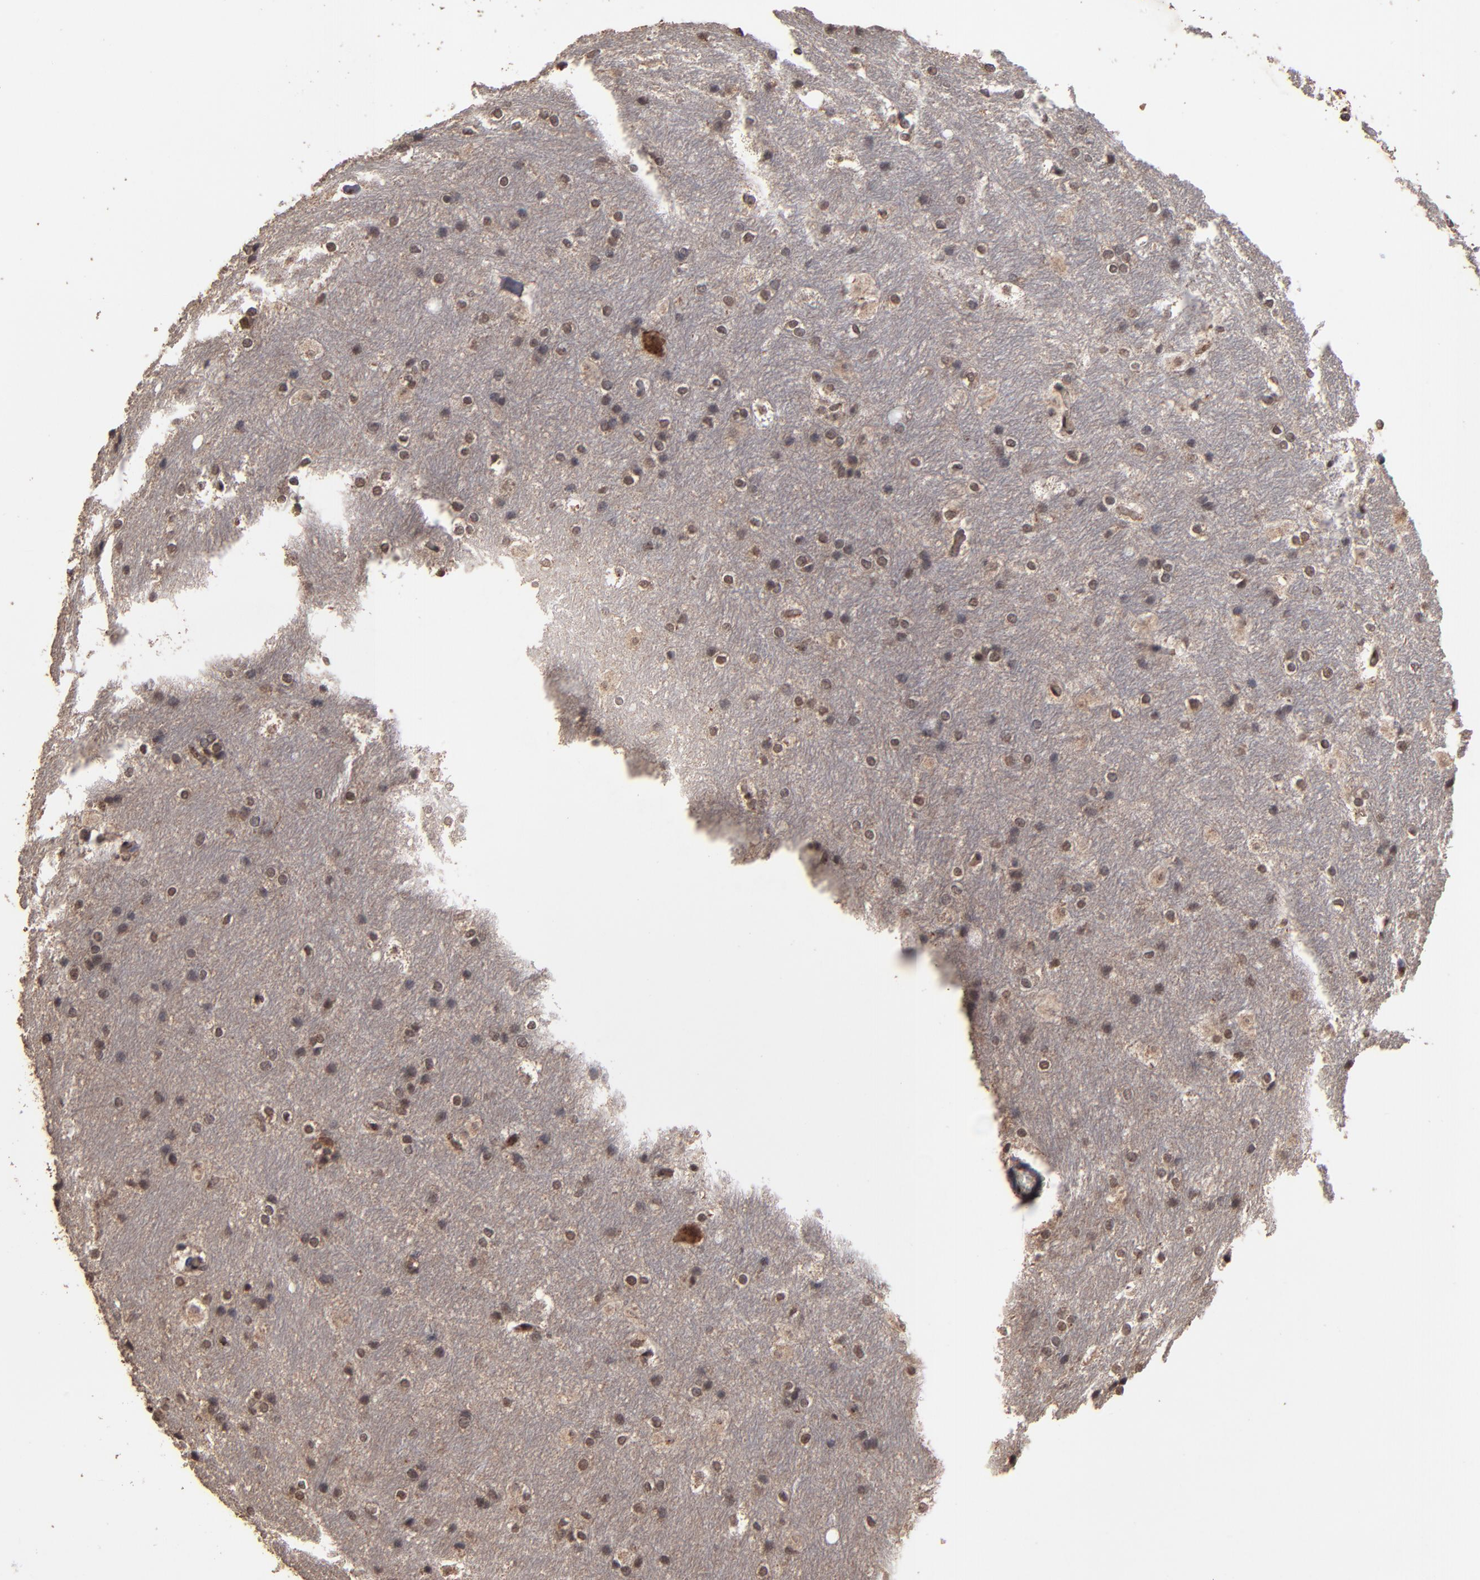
{"staining": {"intensity": "weak", "quantity": "25%-75%", "location": "cytoplasmic/membranous"}, "tissue": "hippocampus", "cell_type": "Glial cells", "image_type": "normal", "snomed": [{"axis": "morphology", "description": "Normal tissue, NOS"}, {"axis": "topography", "description": "Hippocampus"}], "caption": "Immunohistochemical staining of unremarkable hippocampus demonstrates low levels of weak cytoplasmic/membranous staining in about 25%-75% of glial cells. (Stains: DAB in brown, nuclei in blue, Microscopy: brightfield microscopy at high magnification).", "gene": "NXF2B", "patient": {"sex": "female", "age": 19}}